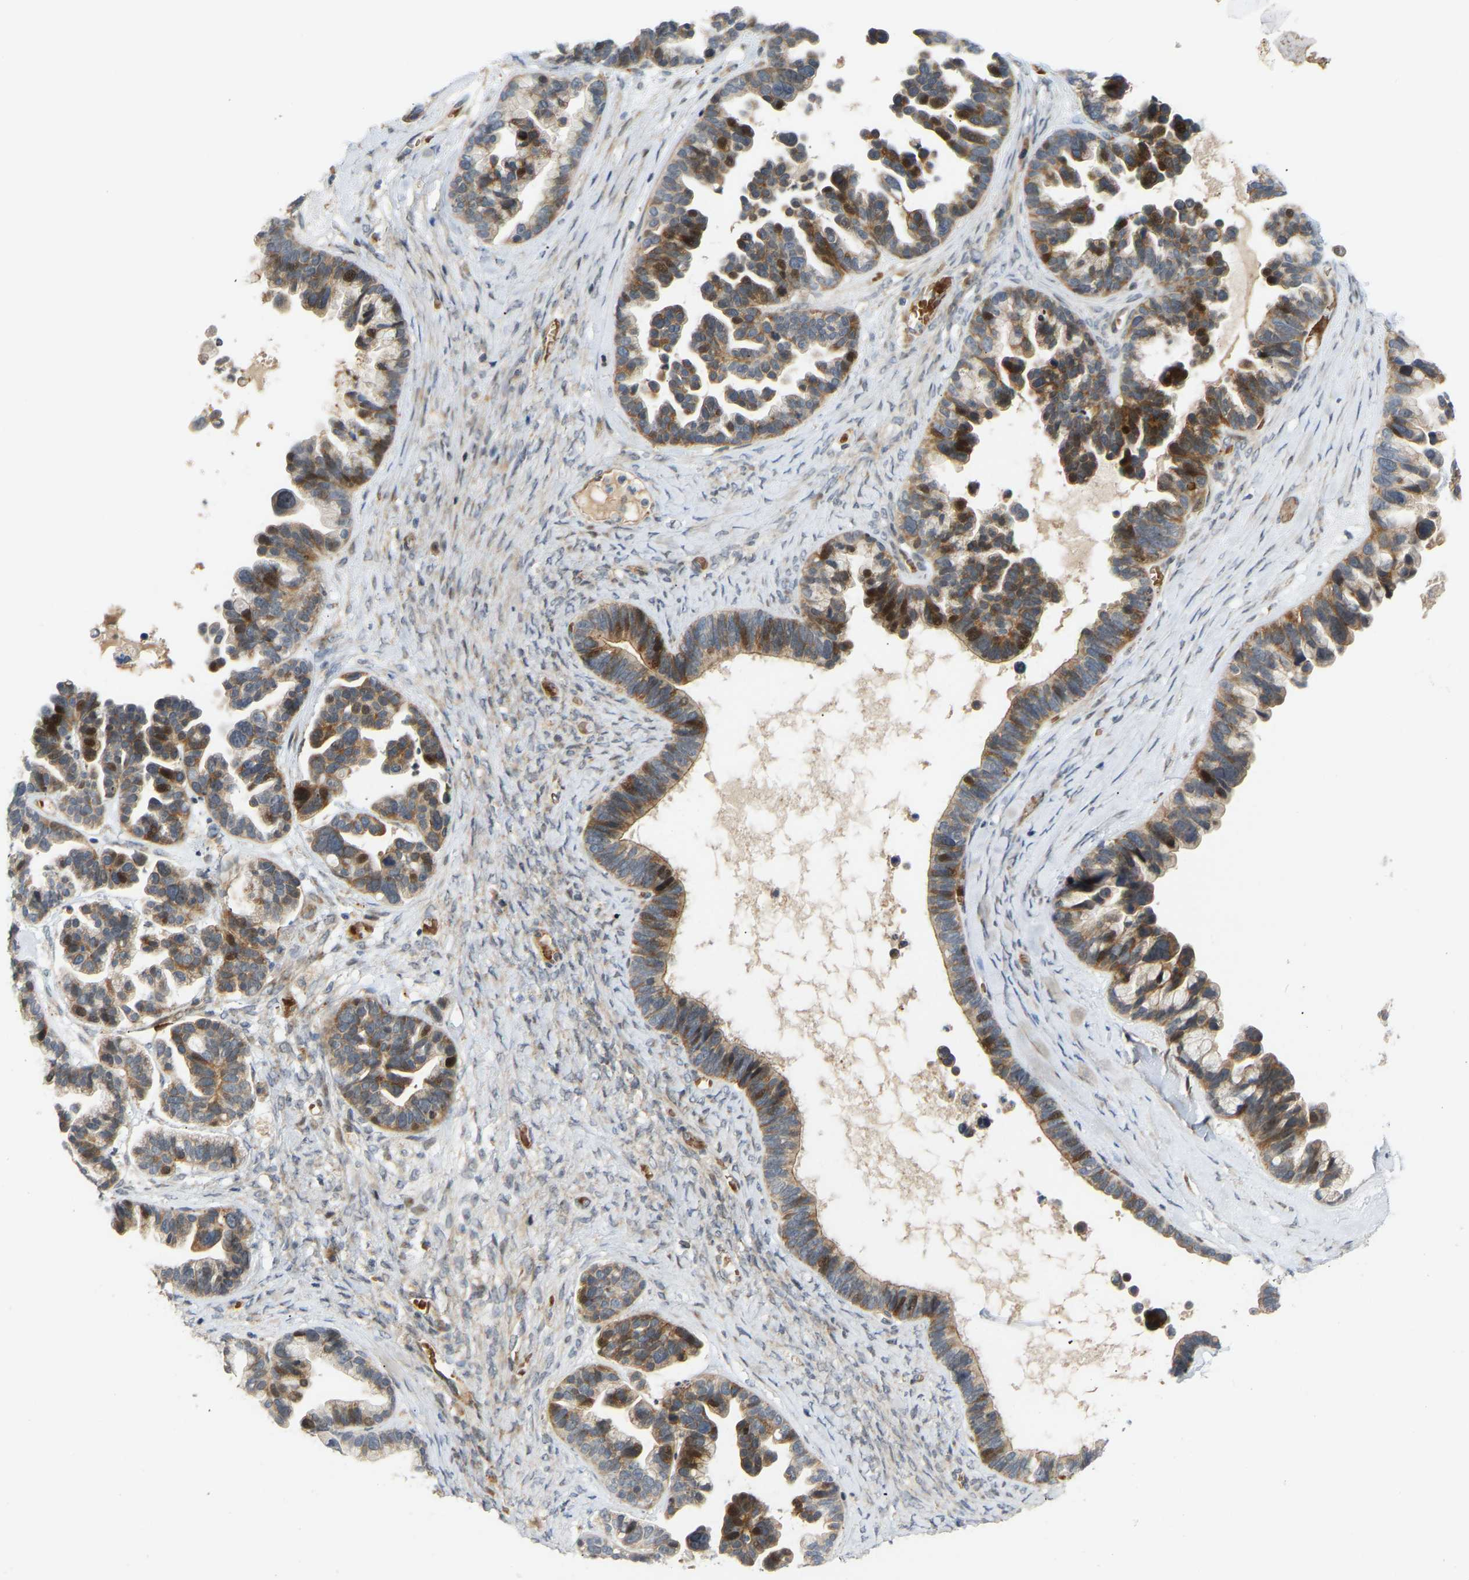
{"staining": {"intensity": "moderate", "quantity": ">75%", "location": "cytoplasmic/membranous,nuclear"}, "tissue": "ovarian cancer", "cell_type": "Tumor cells", "image_type": "cancer", "snomed": [{"axis": "morphology", "description": "Cystadenocarcinoma, serous, NOS"}, {"axis": "topography", "description": "Ovary"}], "caption": "Immunohistochemistry (IHC) image of ovarian cancer (serous cystadenocarcinoma) stained for a protein (brown), which reveals medium levels of moderate cytoplasmic/membranous and nuclear positivity in about >75% of tumor cells.", "gene": "POGLUT2", "patient": {"sex": "female", "age": 56}}